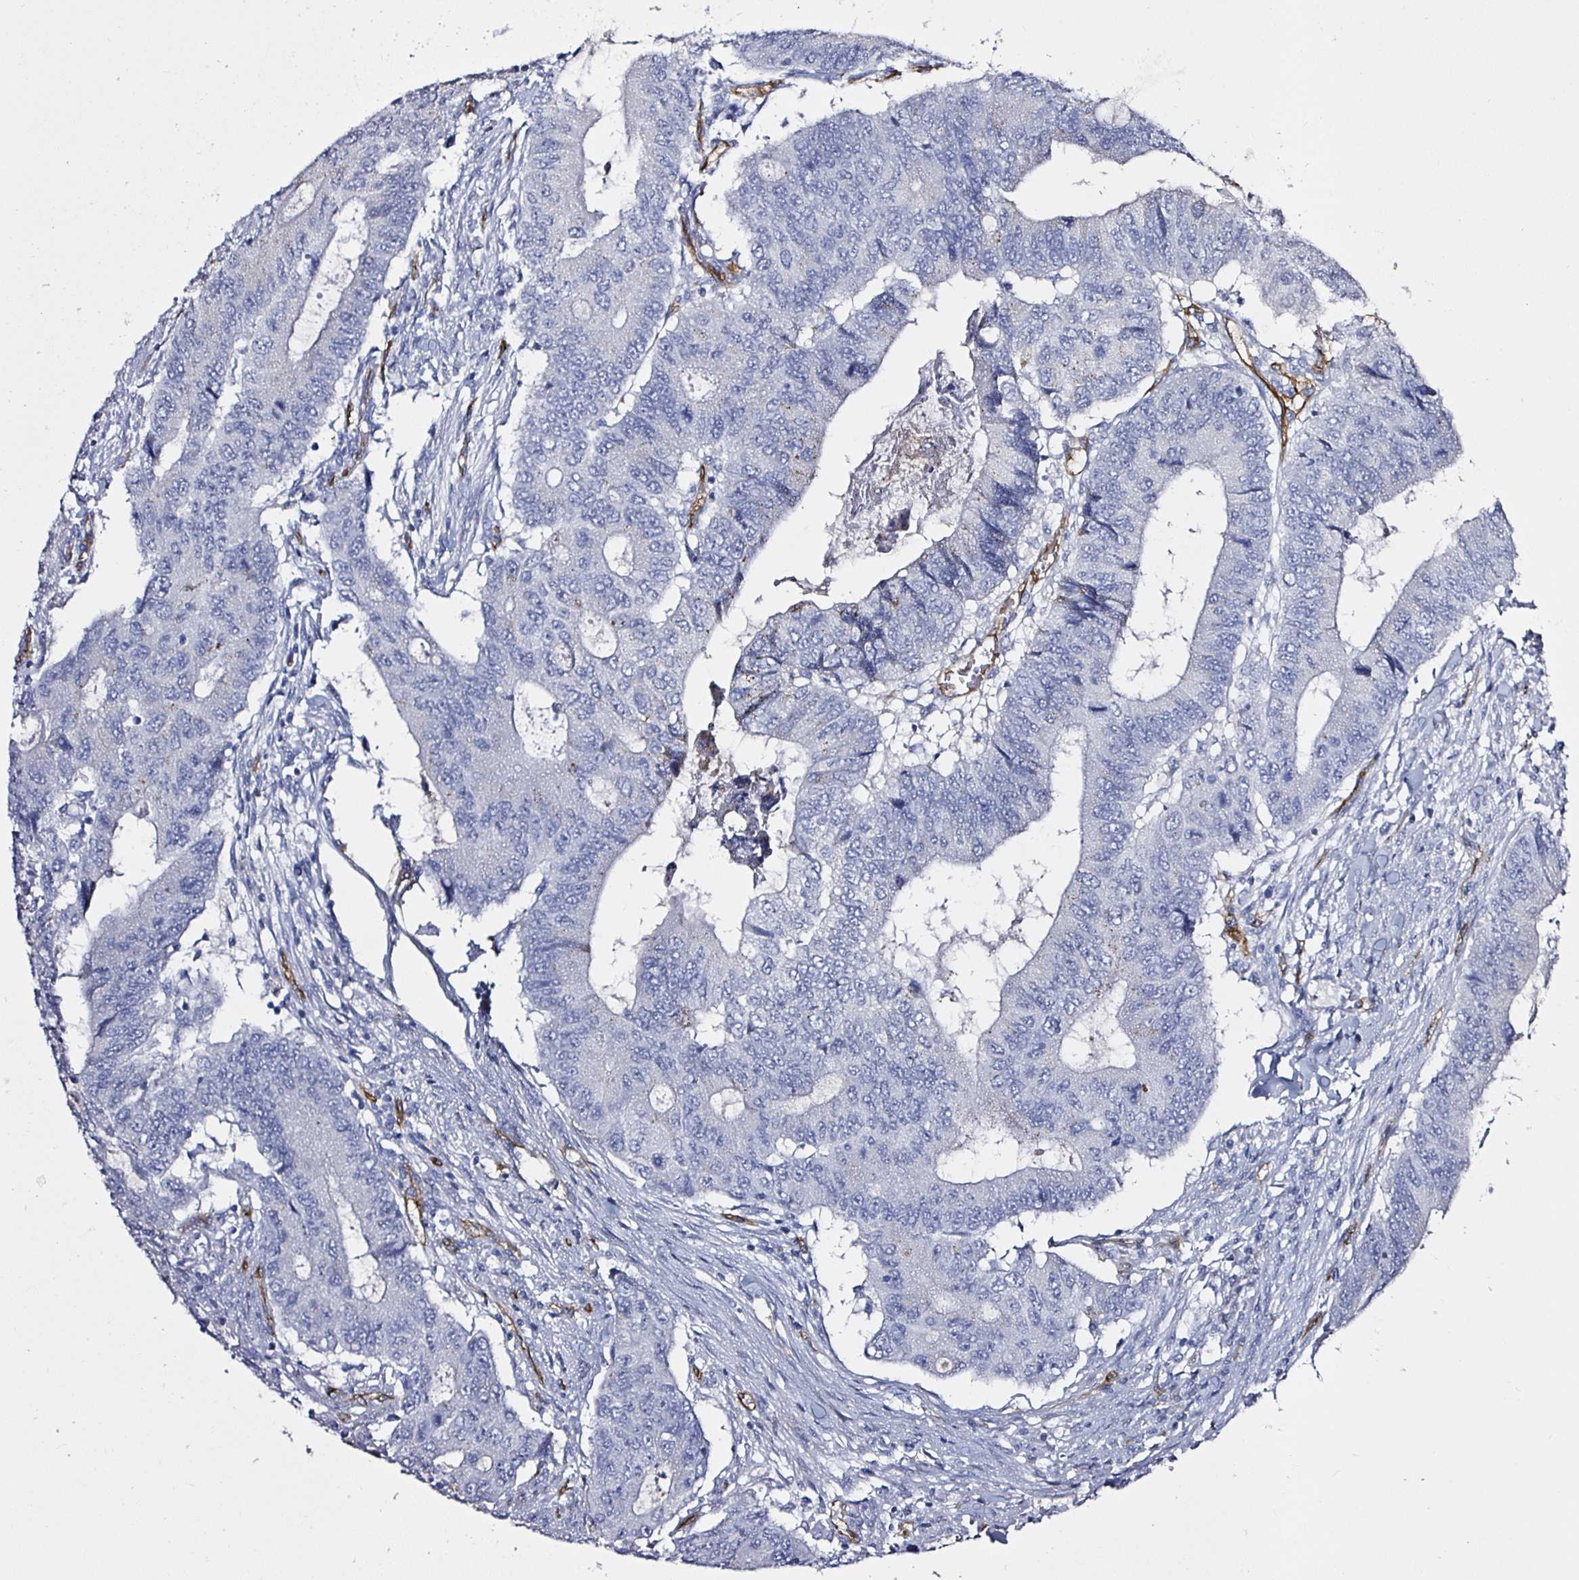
{"staining": {"intensity": "negative", "quantity": "none", "location": "none"}, "tissue": "colorectal cancer", "cell_type": "Tumor cells", "image_type": "cancer", "snomed": [{"axis": "morphology", "description": "Adenocarcinoma, NOS"}, {"axis": "topography", "description": "Colon"}], "caption": "A high-resolution micrograph shows immunohistochemistry staining of colorectal cancer (adenocarcinoma), which displays no significant expression in tumor cells.", "gene": "ACSBG2", "patient": {"sex": "male", "age": 53}}